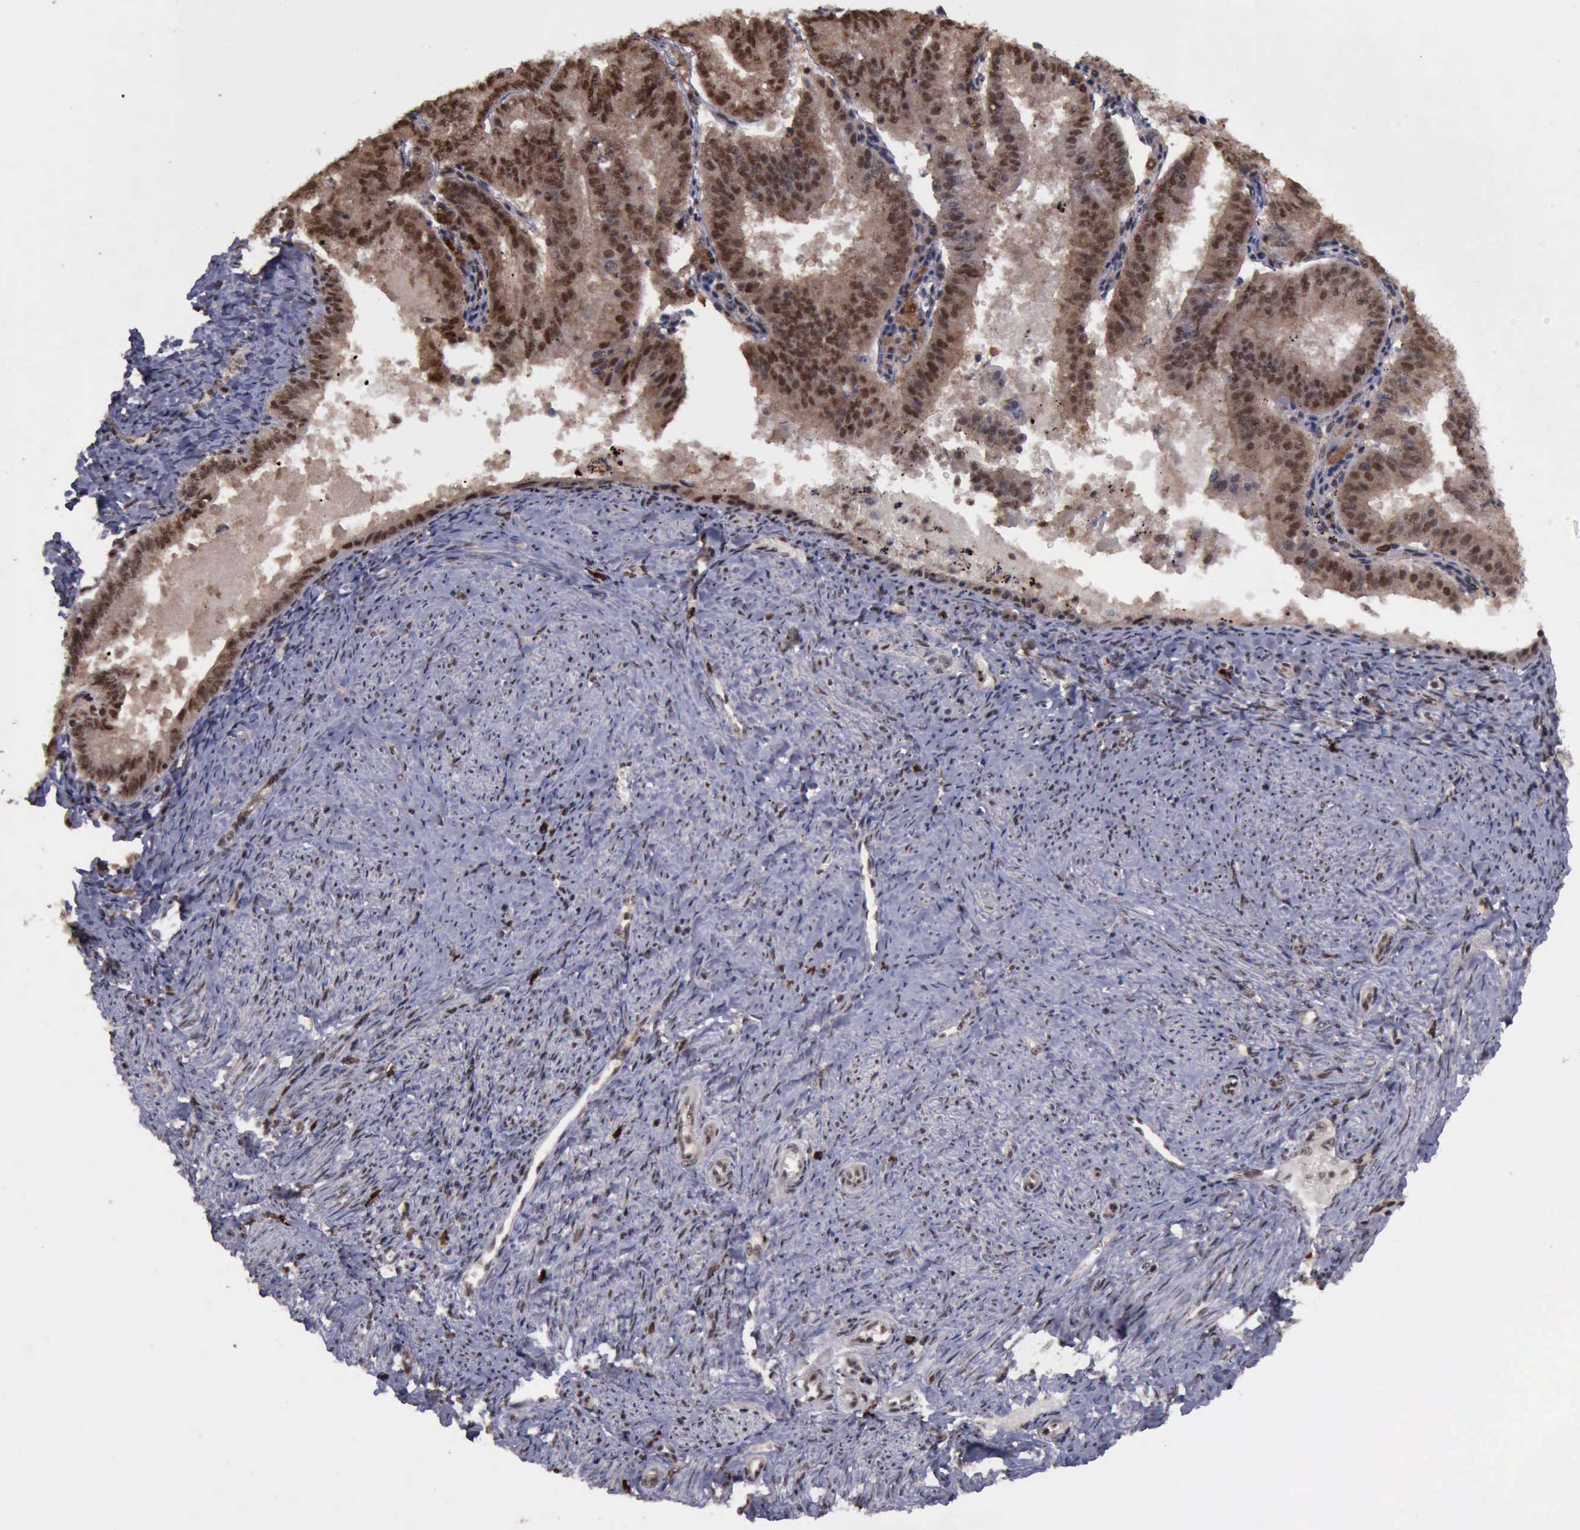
{"staining": {"intensity": "moderate", "quantity": ">75%", "location": "cytoplasmic/membranous,nuclear"}, "tissue": "endometrial cancer", "cell_type": "Tumor cells", "image_type": "cancer", "snomed": [{"axis": "morphology", "description": "Adenocarcinoma, NOS"}, {"axis": "topography", "description": "Endometrium"}], "caption": "DAB (3,3'-diaminobenzidine) immunohistochemical staining of adenocarcinoma (endometrial) demonstrates moderate cytoplasmic/membranous and nuclear protein staining in approximately >75% of tumor cells.", "gene": "TRMT2A", "patient": {"sex": "female", "age": 66}}